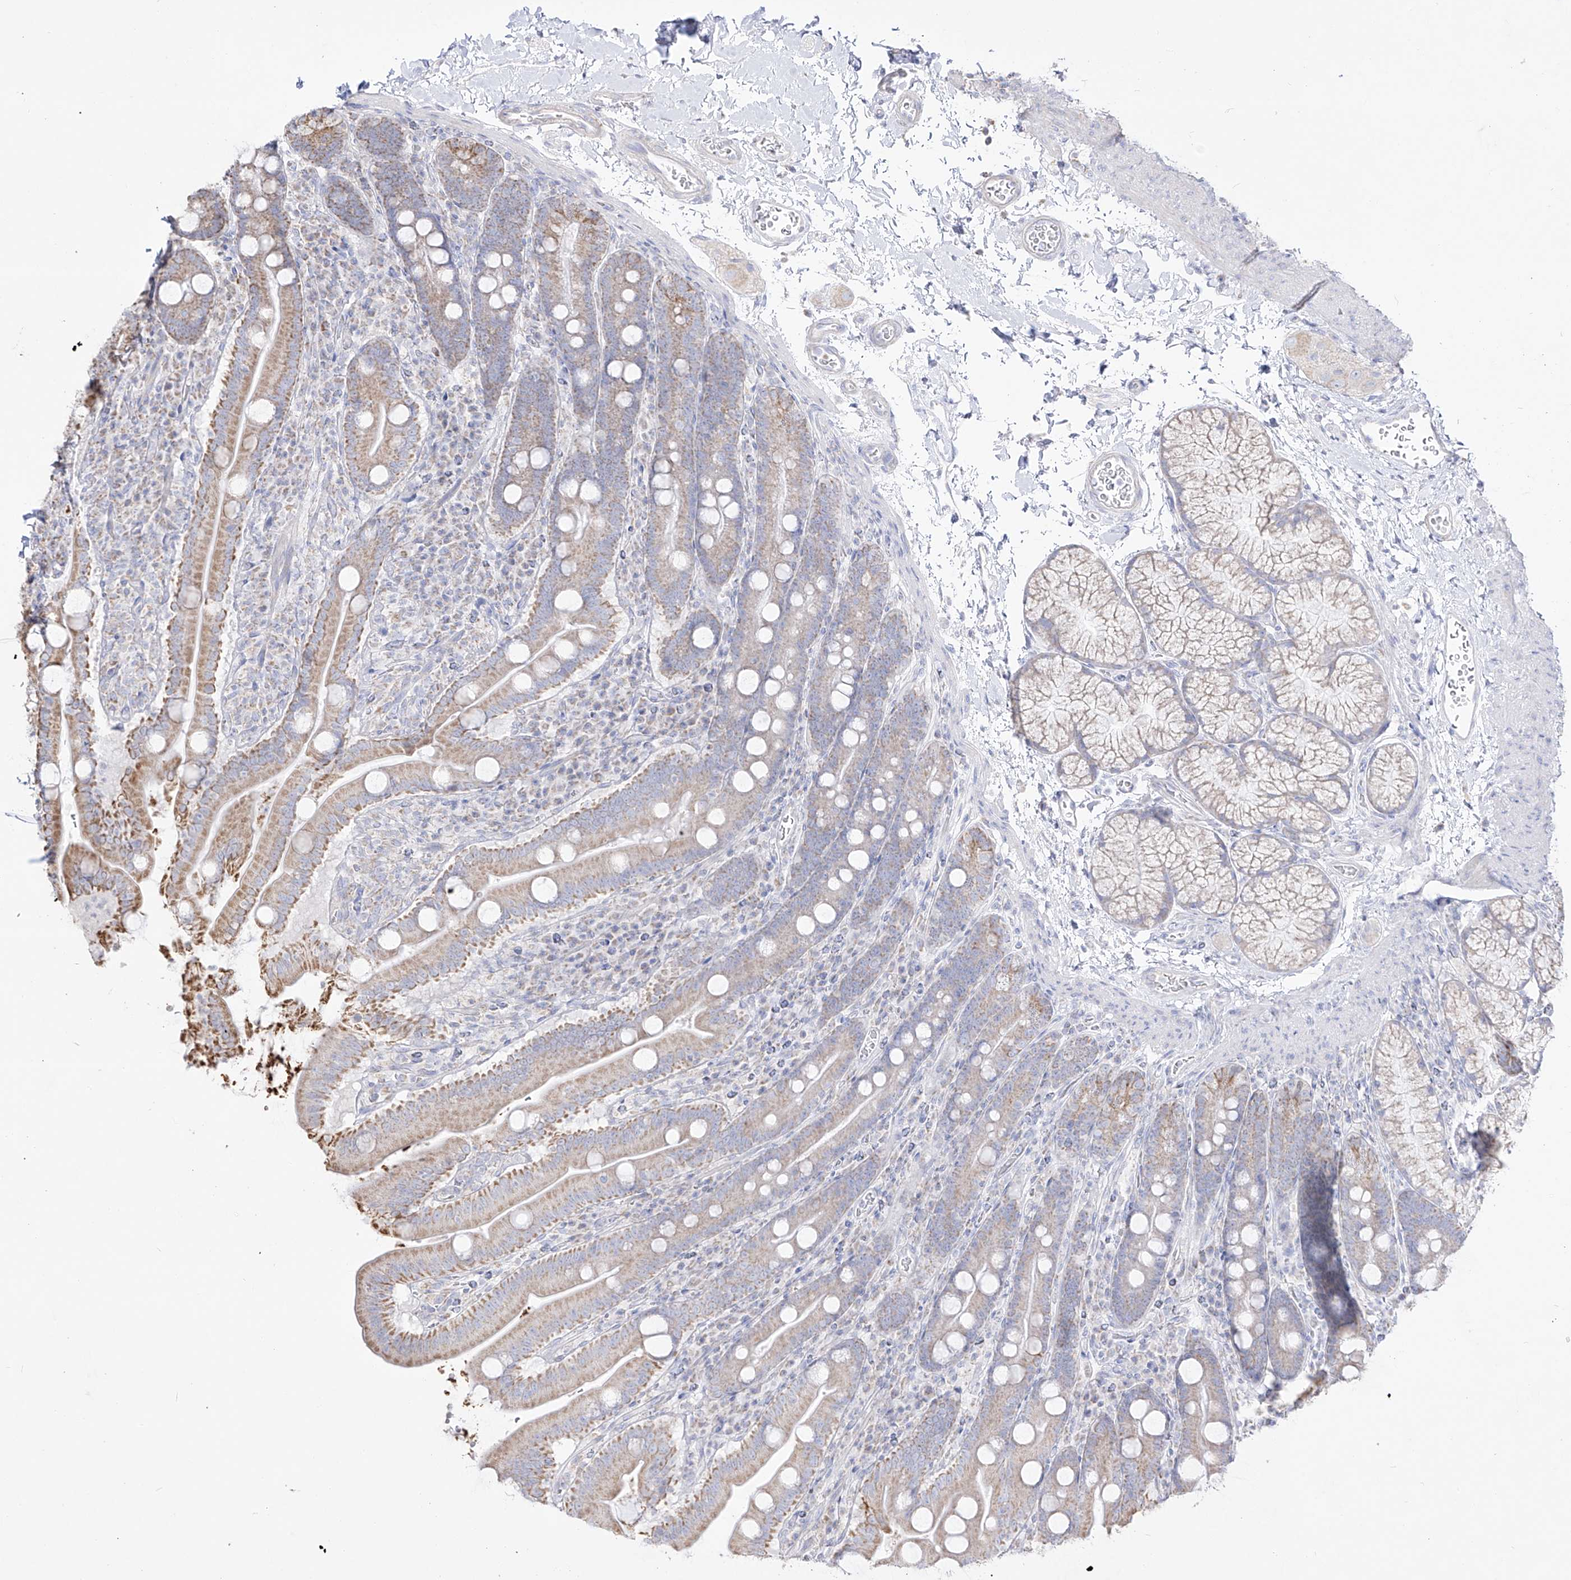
{"staining": {"intensity": "moderate", "quantity": ">75%", "location": "cytoplasmic/membranous"}, "tissue": "duodenum", "cell_type": "Glandular cells", "image_type": "normal", "snomed": [{"axis": "morphology", "description": "Normal tissue, NOS"}, {"axis": "topography", "description": "Duodenum"}], "caption": "Approximately >75% of glandular cells in benign human duodenum reveal moderate cytoplasmic/membranous protein expression as visualized by brown immunohistochemical staining.", "gene": "RCHY1", "patient": {"sex": "male", "age": 35}}